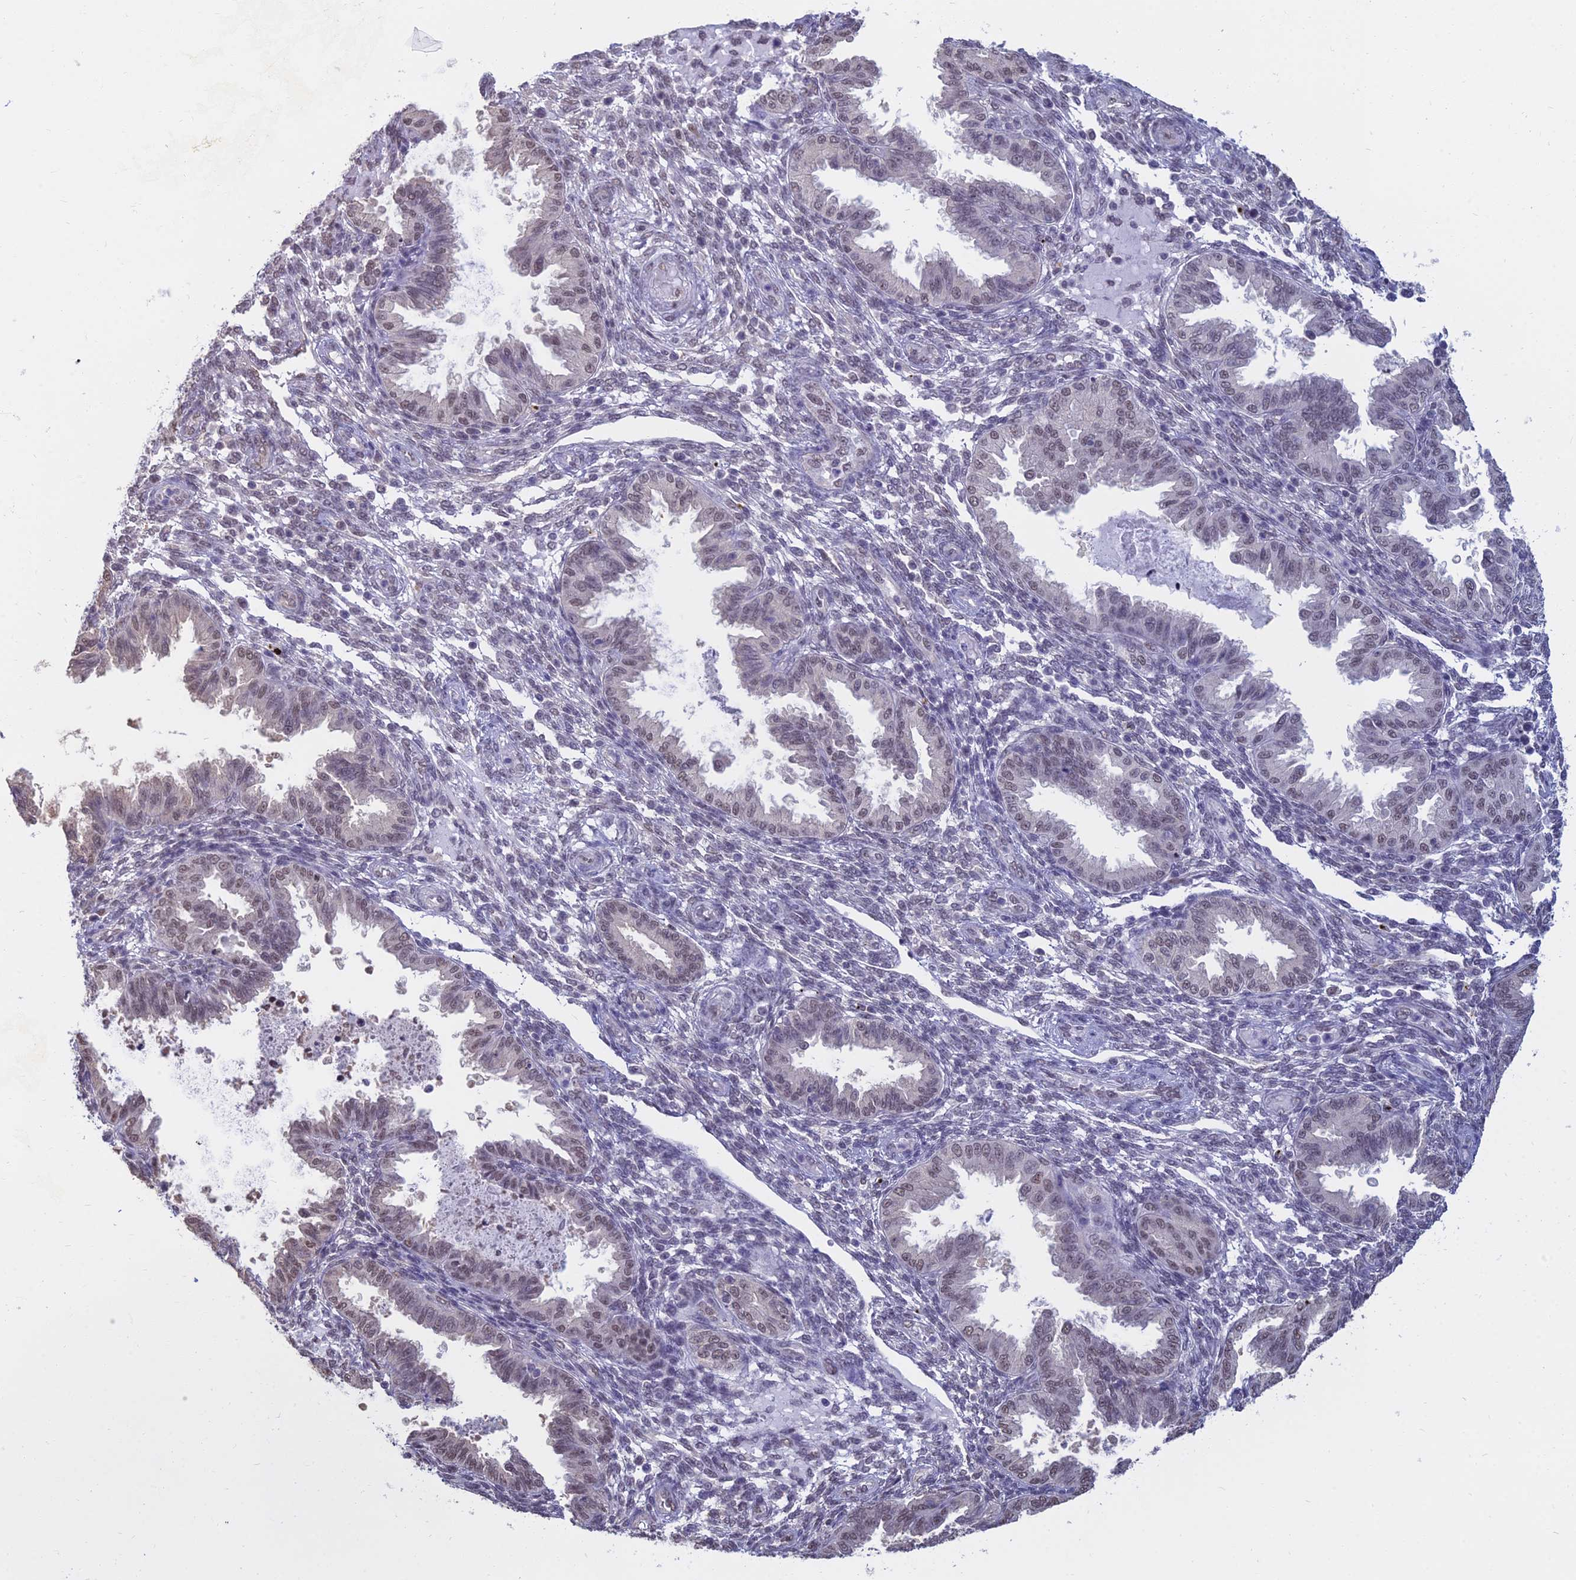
{"staining": {"intensity": "negative", "quantity": "none", "location": "none"}, "tissue": "endometrium", "cell_type": "Cells in endometrial stroma", "image_type": "normal", "snomed": [{"axis": "morphology", "description": "Normal tissue, NOS"}, {"axis": "topography", "description": "Endometrium"}], "caption": "Immunohistochemistry (IHC) histopathology image of unremarkable endometrium: human endometrium stained with DAB reveals no significant protein positivity in cells in endometrial stroma. (Stains: DAB (3,3'-diaminobenzidine) immunohistochemistry (IHC) with hematoxylin counter stain, Microscopy: brightfield microscopy at high magnification).", "gene": "SRSF7", "patient": {"sex": "female", "age": 33}}